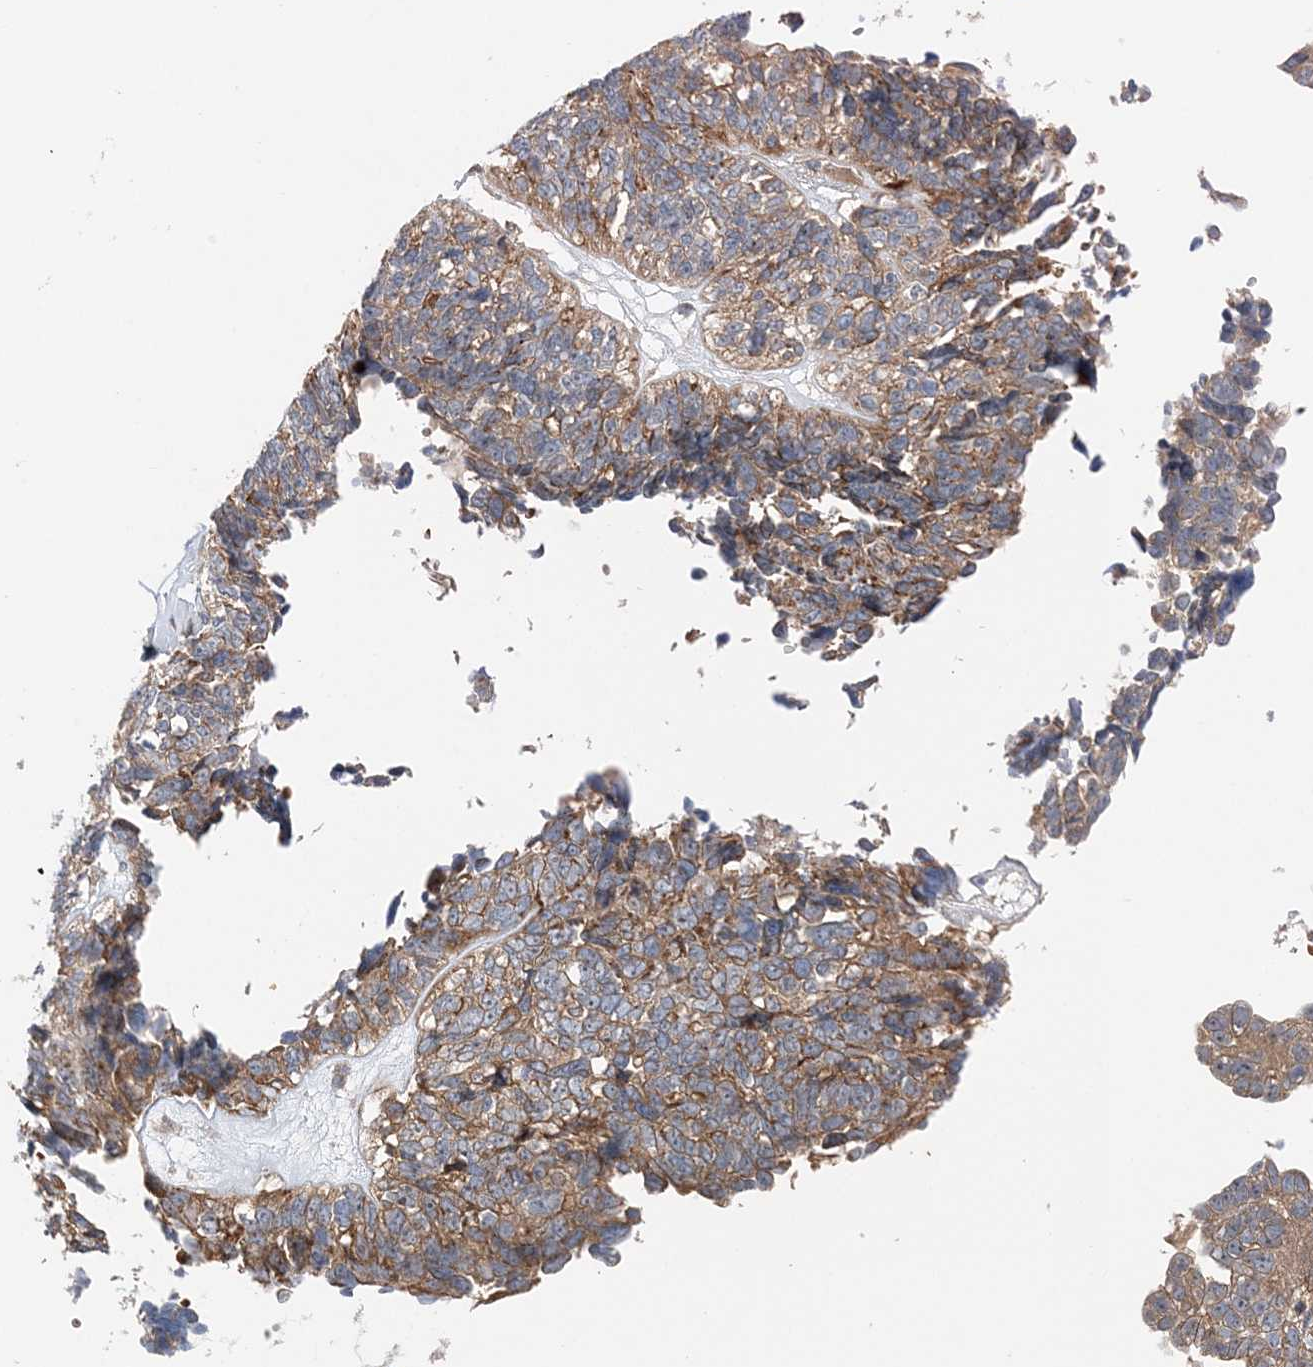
{"staining": {"intensity": "moderate", "quantity": ">75%", "location": "cytoplasmic/membranous"}, "tissue": "ovarian cancer", "cell_type": "Tumor cells", "image_type": "cancer", "snomed": [{"axis": "morphology", "description": "Cystadenocarcinoma, serous, NOS"}, {"axis": "topography", "description": "Ovary"}], "caption": "Ovarian cancer stained with a protein marker exhibits moderate staining in tumor cells.", "gene": "TTI1", "patient": {"sex": "female", "age": 79}}